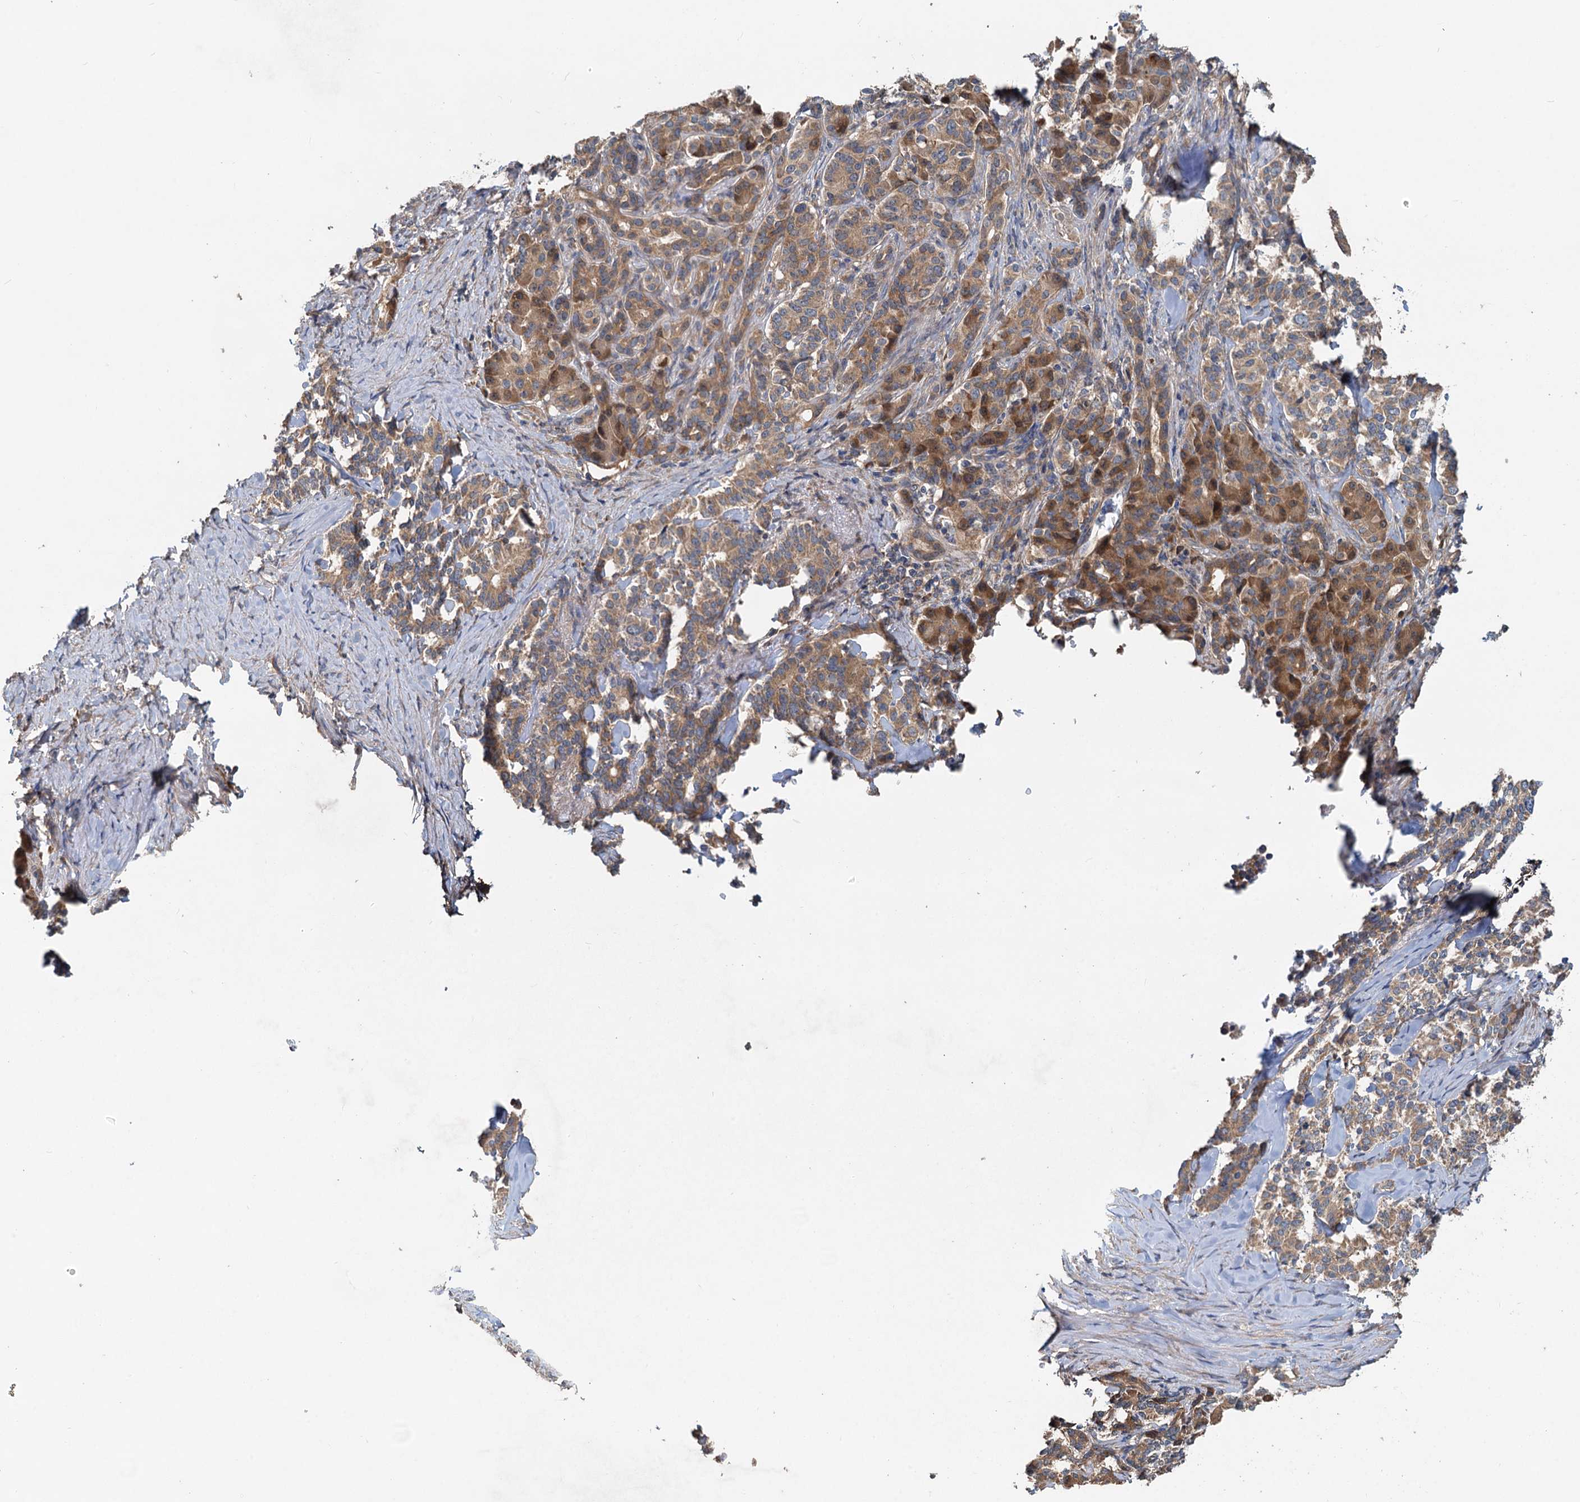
{"staining": {"intensity": "moderate", "quantity": ">75%", "location": "cytoplasmic/membranous"}, "tissue": "pancreatic cancer", "cell_type": "Tumor cells", "image_type": "cancer", "snomed": [{"axis": "morphology", "description": "Adenocarcinoma, NOS"}, {"axis": "topography", "description": "Pancreas"}], "caption": "Immunohistochemical staining of human pancreatic cancer (adenocarcinoma) exhibits medium levels of moderate cytoplasmic/membranous staining in about >75% of tumor cells. The staining was performed using DAB to visualize the protein expression in brown, while the nuclei were stained in blue with hematoxylin (Magnification: 20x).", "gene": "HYI", "patient": {"sex": "female", "age": 74}}